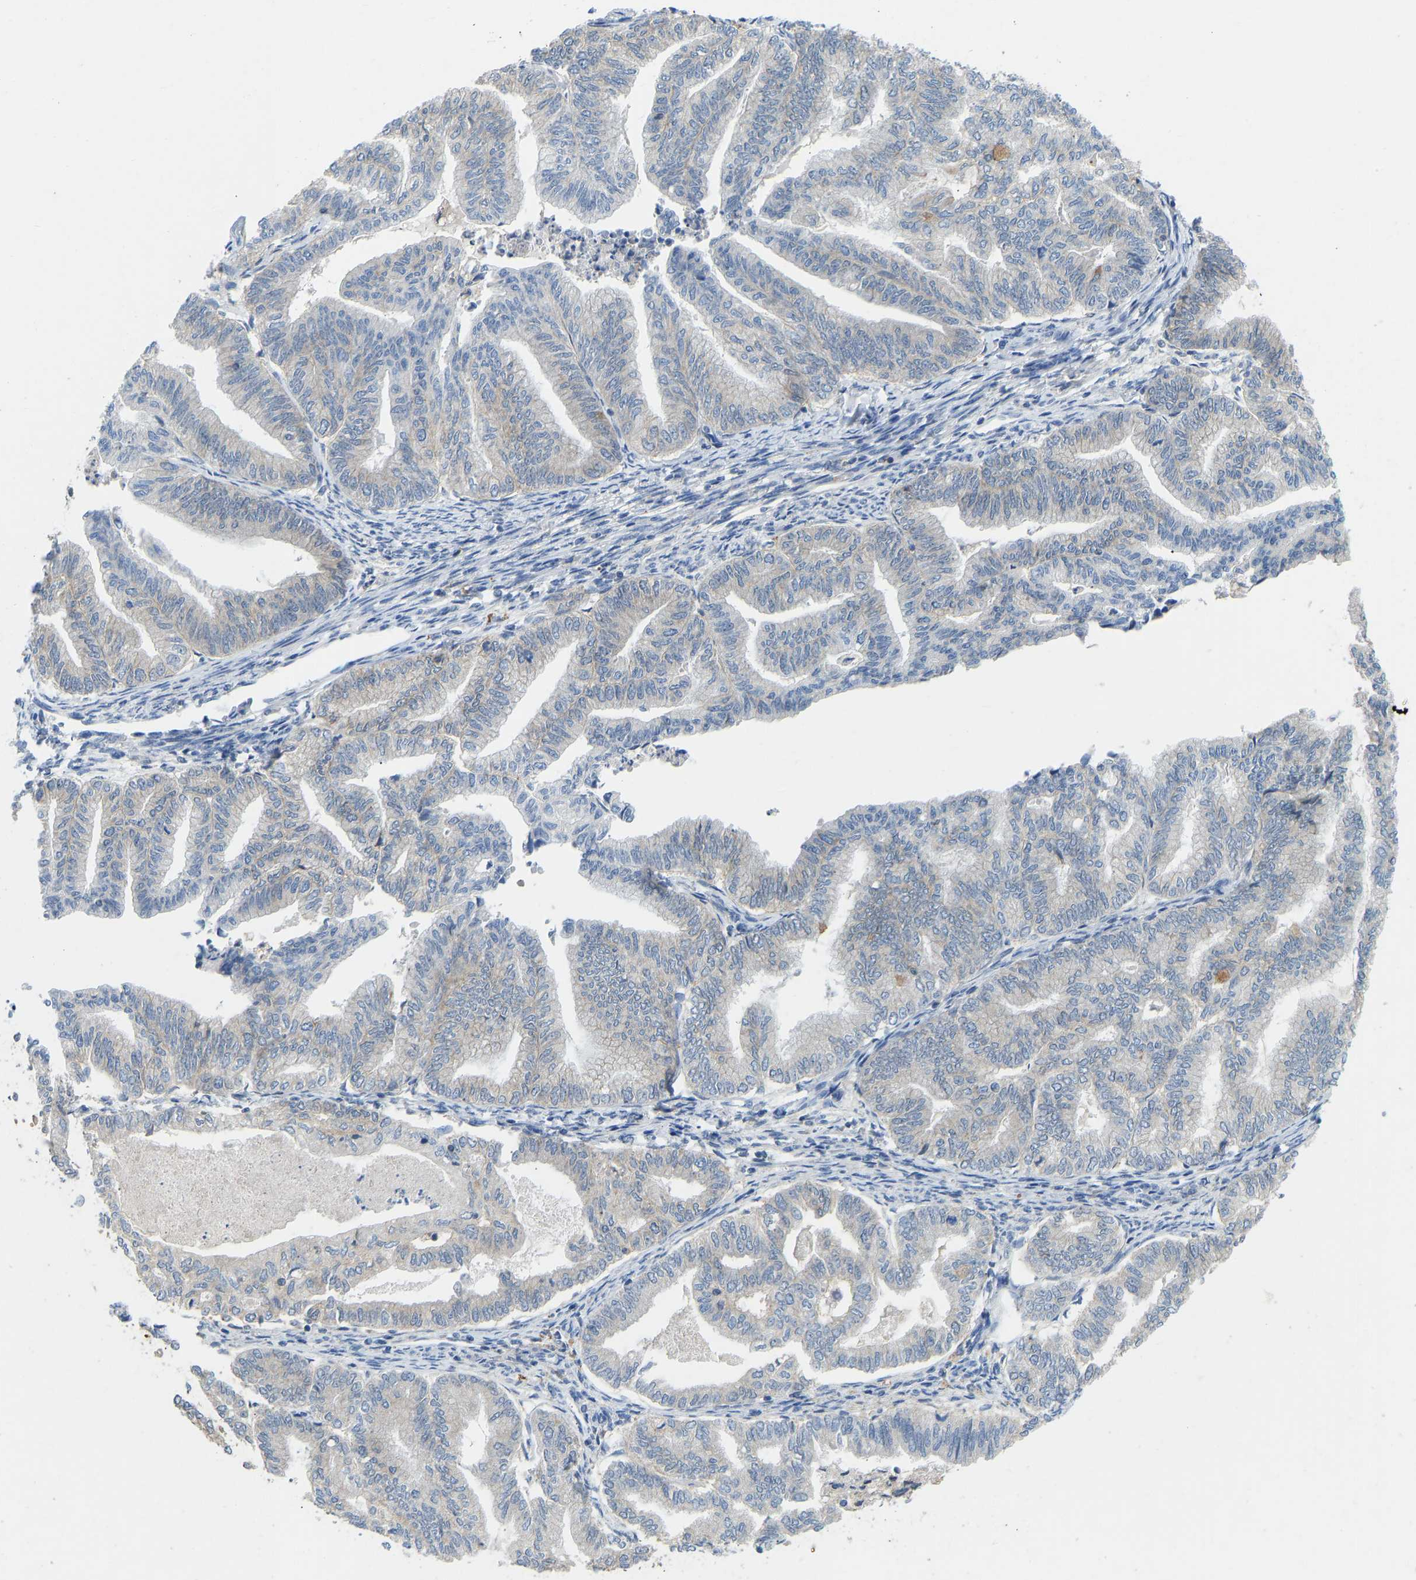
{"staining": {"intensity": "negative", "quantity": "none", "location": "none"}, "tissue": "endometrial cancer", "cell_type": "Tumor cells", "image_type": "cancer", "snomed": [{"axis": "morphology", "description": "Adenocarcinoma, NOS"}, {"axis": "topography", "description": "Endometrium"}], "caption": "Tumor cells are negative for protein expression in human endometrial cancer (adenocarcinoma).", "gene": "NDRG3", "patient": {"sex": "female", "age": 79}}